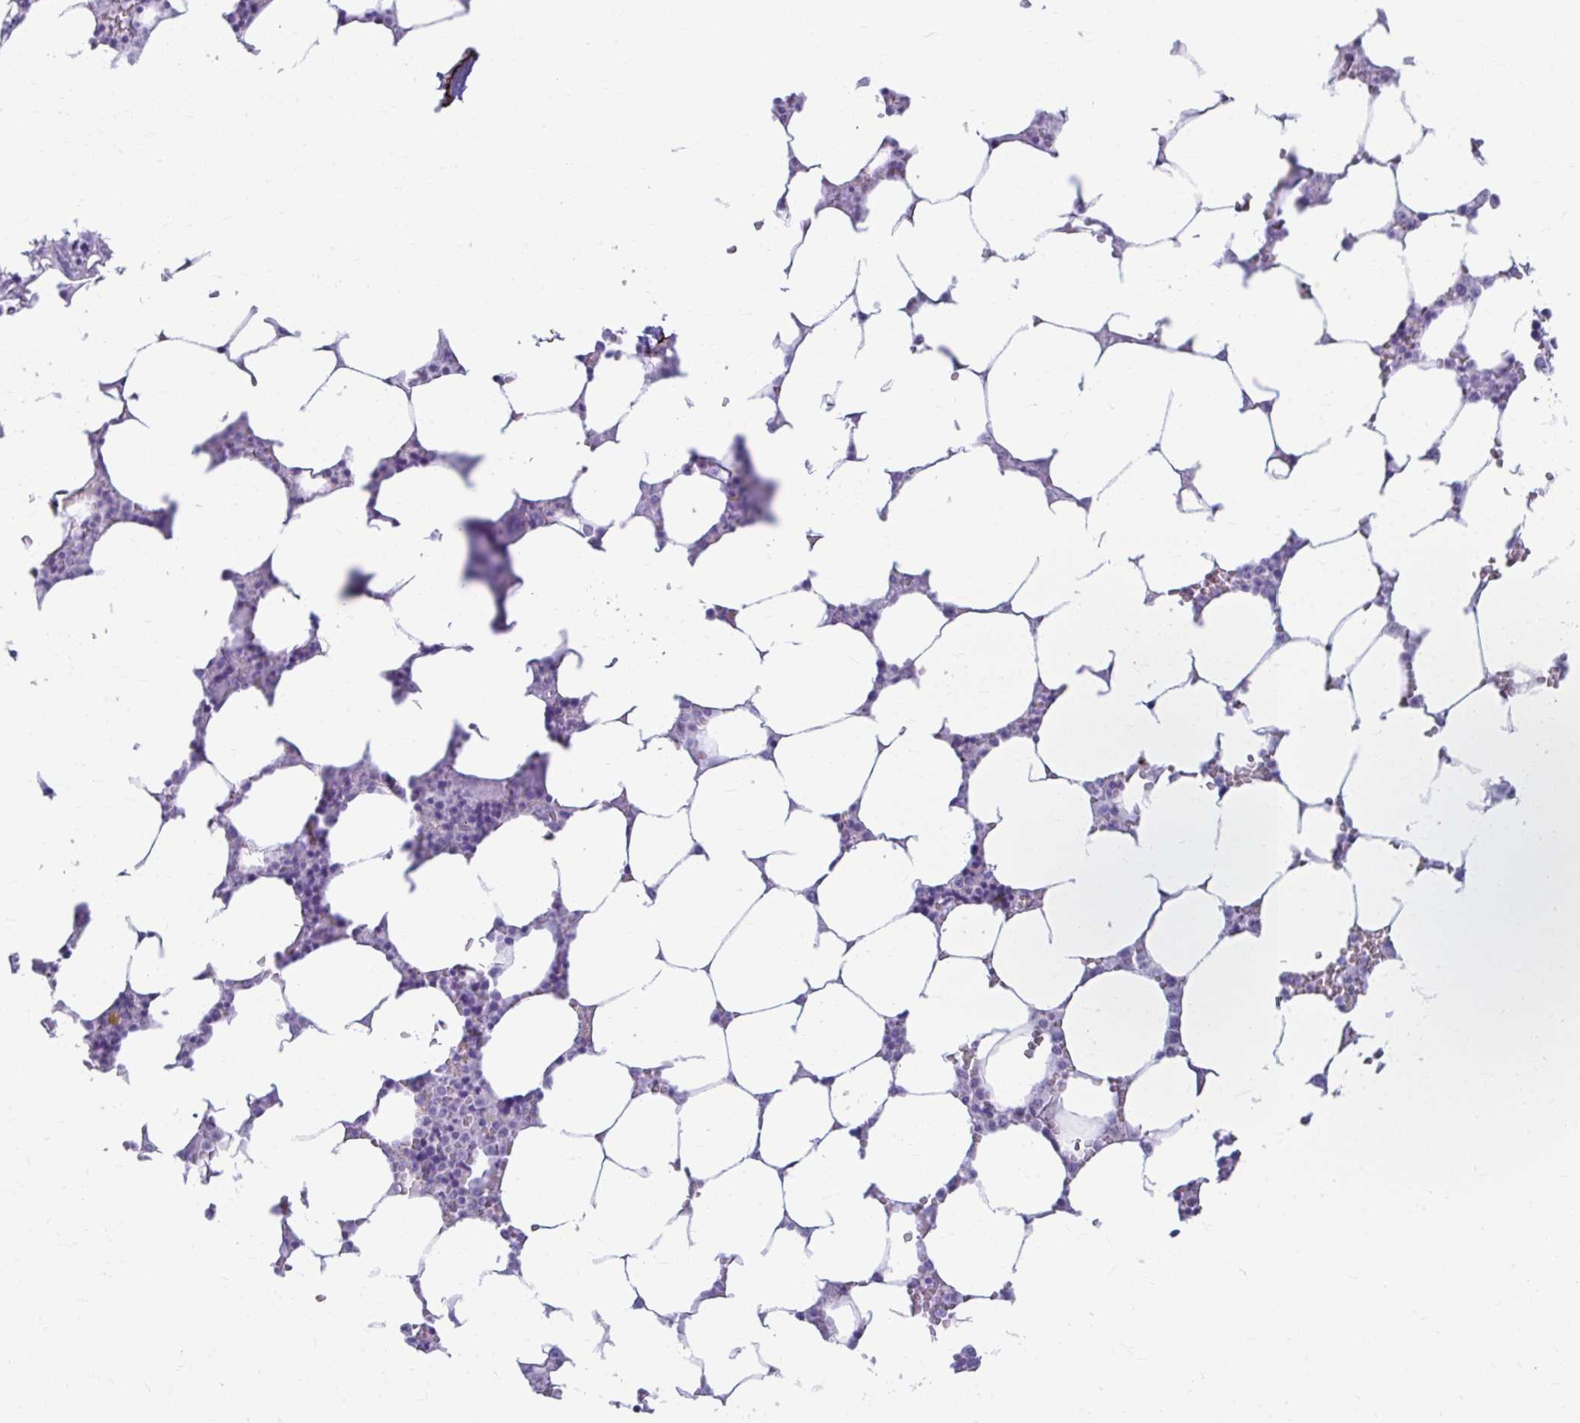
{"staining": {"intensity": "negative", "quantity": "none", "location": "none"}, "tissue": "bone marrow", "cell_type": "Hematopoietic cells", "image_type": "normal", "snomed": [{"axis": "morphology", "description": "Normal tissue, NOS"}, {"axis": "topography", "description": "Bone marrow"}], "caption": "A high-resolution micrograph shows IHC staining of benign bone marrow, which shows no significant expression in hematopoietic cells.", "gene": "ATP4B", "patient": {"sex": "male", "age": 64}}